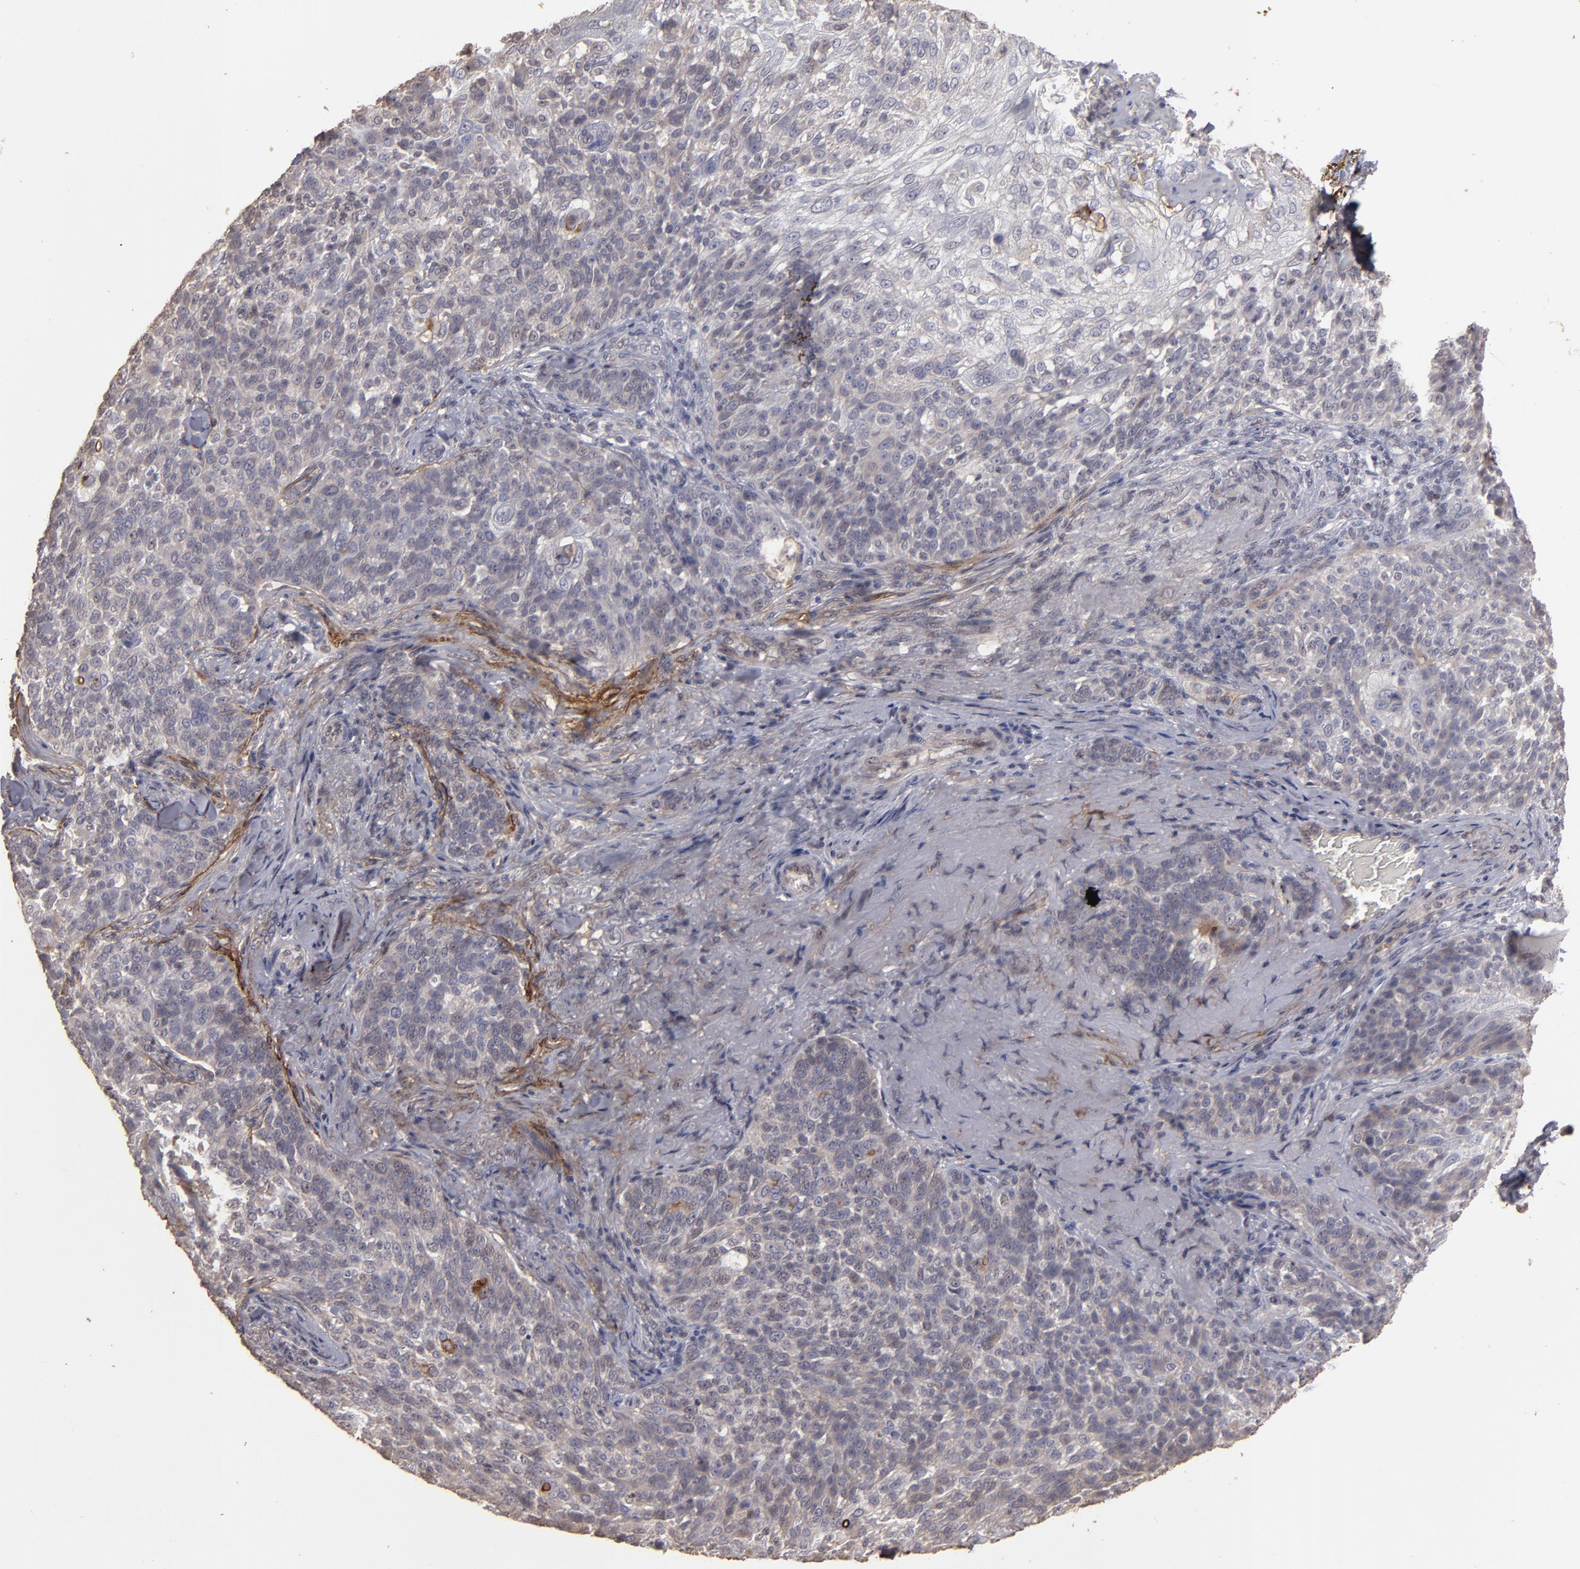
{"staining": {"intensity": "weak", "quantity": ">75%", "location": "cytoplasmic/membranous"}, "tissue": "skin cancer", "cell_type": "Tumor cells", "image_type": "cancer", "snomed": [{"axis": "morphology", "description": "Normal tissue, NOS"}, {"axis": "morphology", "description": "Squamous cell carcinoma, NOS"}, {"axis": "topography", "description": "Skin"}], "caption": "Human skin cancer stained for a protein (brown) demonstrates weak cytoplasmic/membranous positive expression in approximately >75% of tumor cells.", "gene": "CD55", "patient": {"sex": "female", "age": 83}}